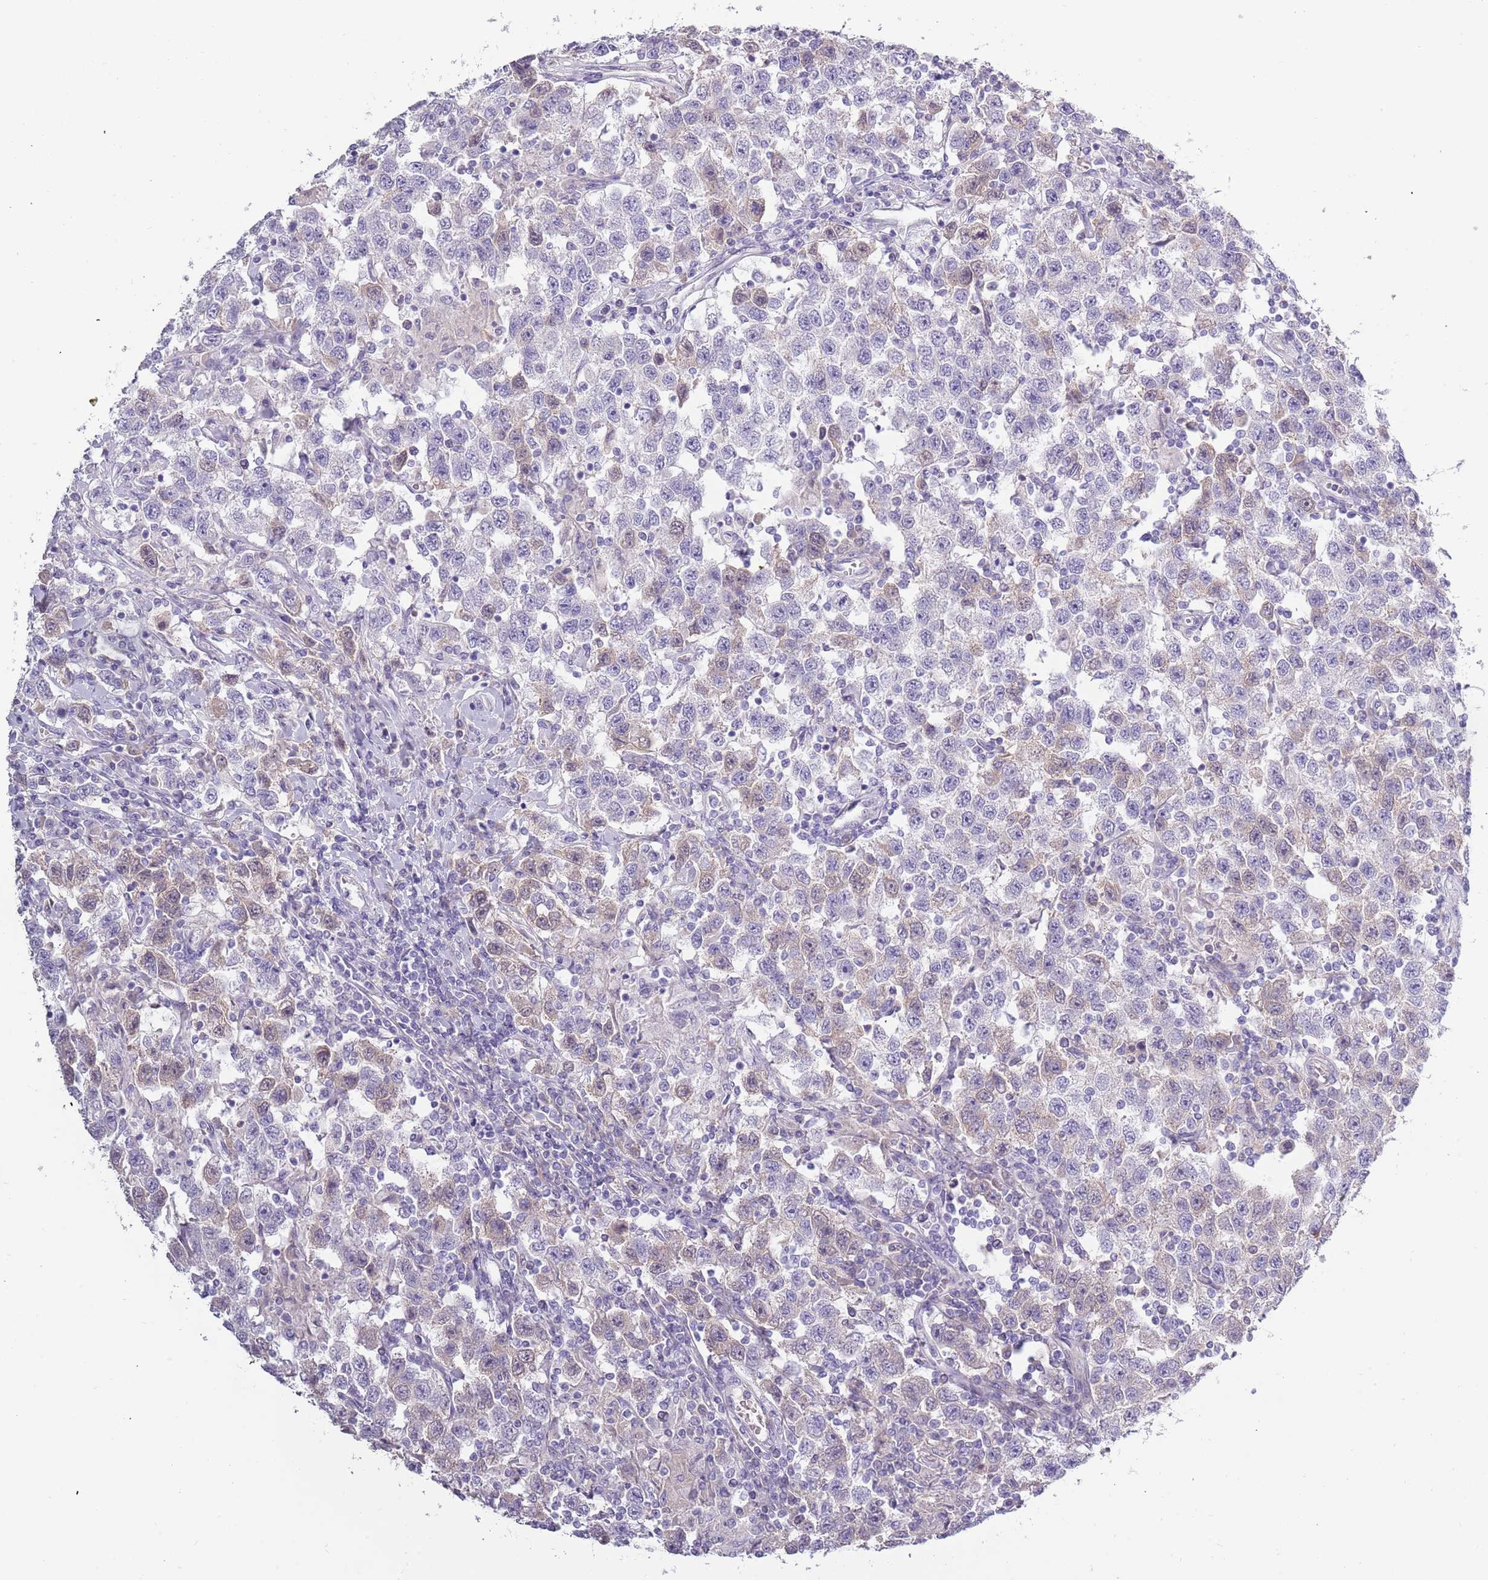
{"staining": {"intensity": "weak", "quantity": "<25%", "location": "cytoplasmic/membranous"}, "tissue": "testis cancer", "cell_type": "Tumor cells", "image_type": "cancer", "snomed": [{"axis": "morphology", "description": "Seminoma, NOS"}, {"axis": "topography", "description": "Testis"}], "caption": "IHC photomicrograph of testis cancer stained for a protein (brown), which demonstrates no staining in tumor cells.", "gene": "TNFRSF6B", "patient": {"sex": "male", "age": 41}}